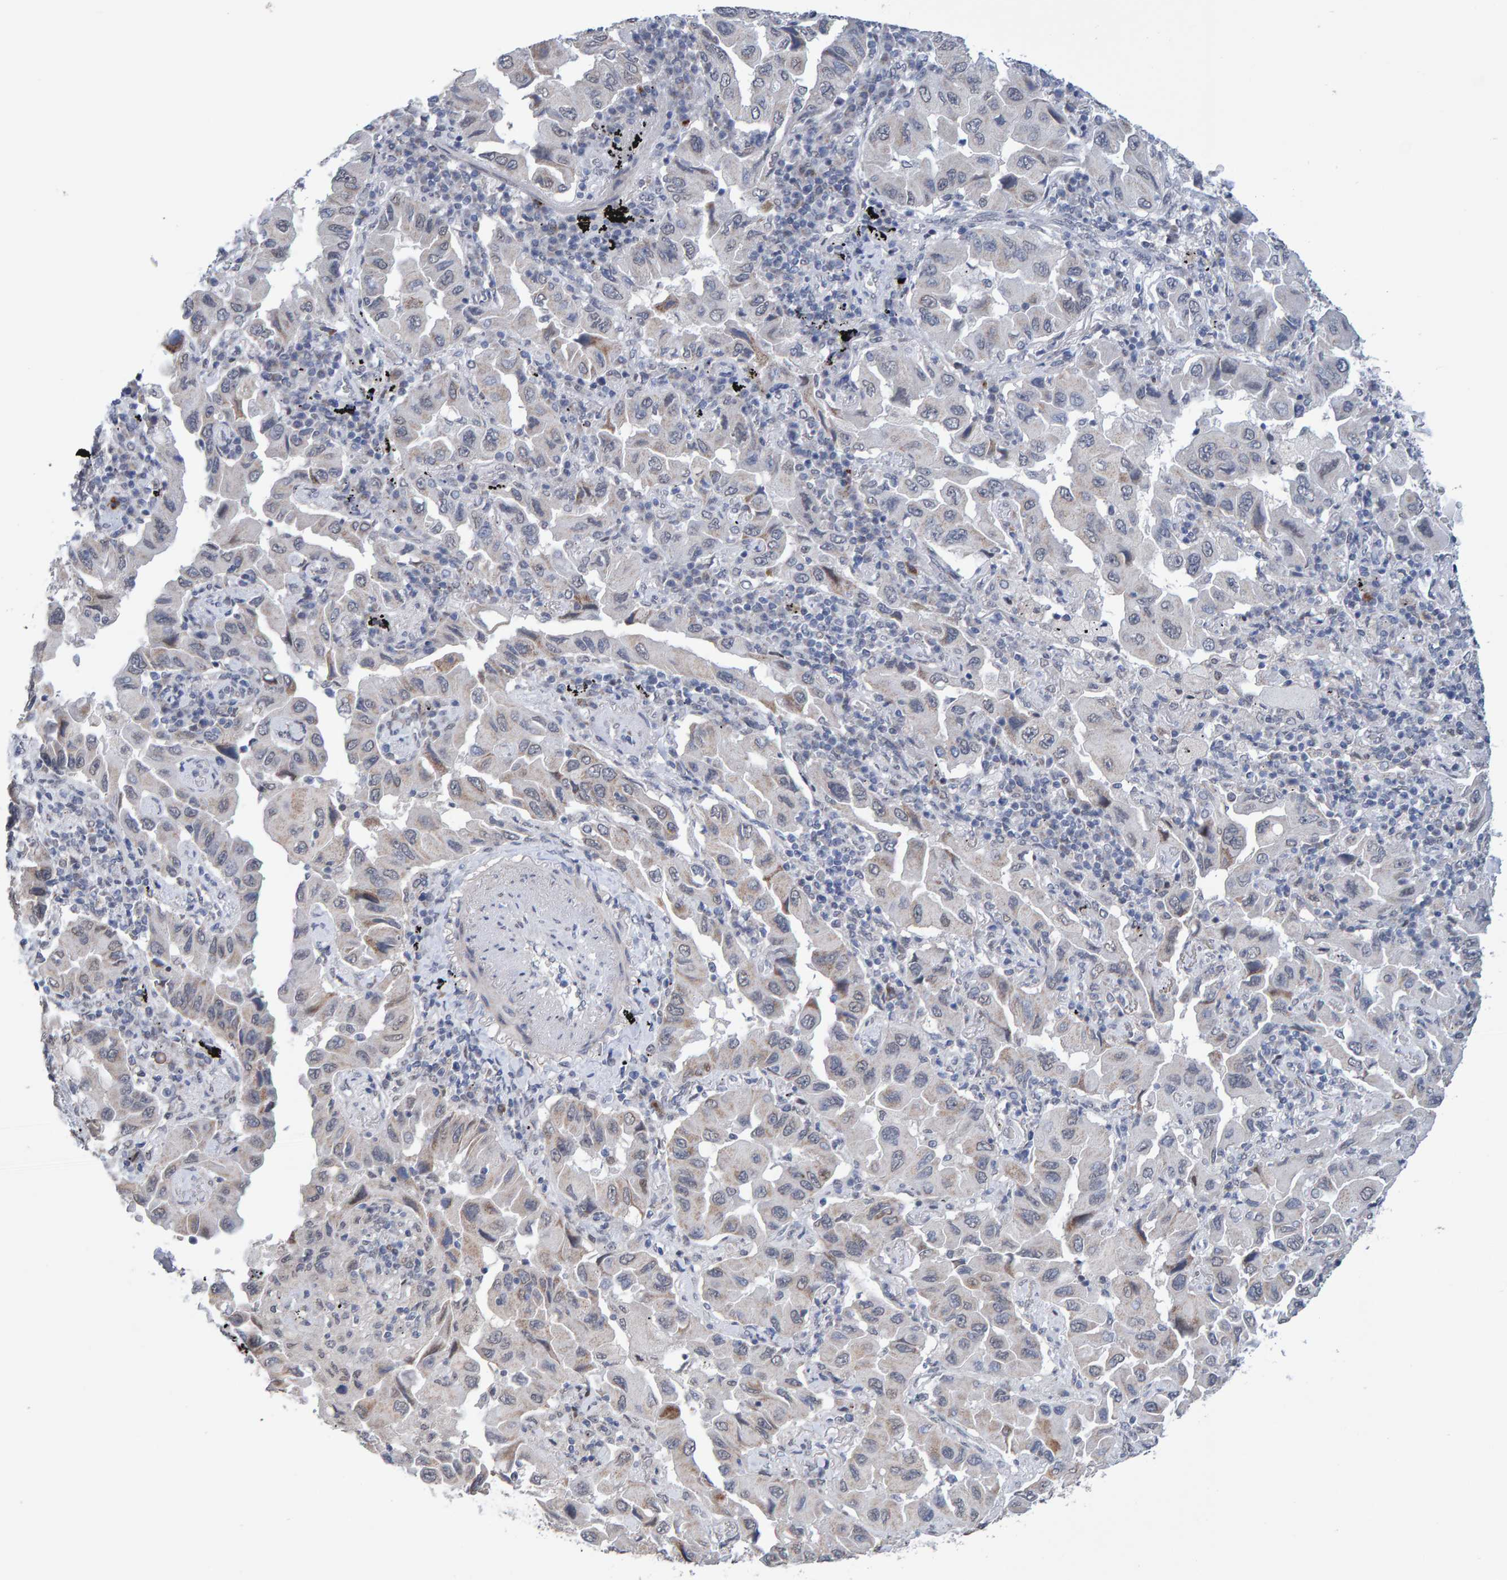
{"staining": {"intensity": "weak", "quantity": "<25%", "location": "cytoplasmic/membranous"}, "tissue": "lung cancer", "cell_type": "Tumor cells", "image_type": "cancer", "snomed": [{"axis": "morphology", "description": "Adenocarcinoma, NOS"}, {"axis": "topography", "description": "Lung"}], "caption": "Immunohistochemistry photomicrograph of adenocarcinoma (lung) stained for a protein (brown), which shows no positivity in tumor cells. Brightfield microscopy of immunohistochemistry stained with DAB (brown) and hematoxylin (blue), captured at high magnification.", "gene": "USP43", "patient": {"sex": "female", "age": 65}}